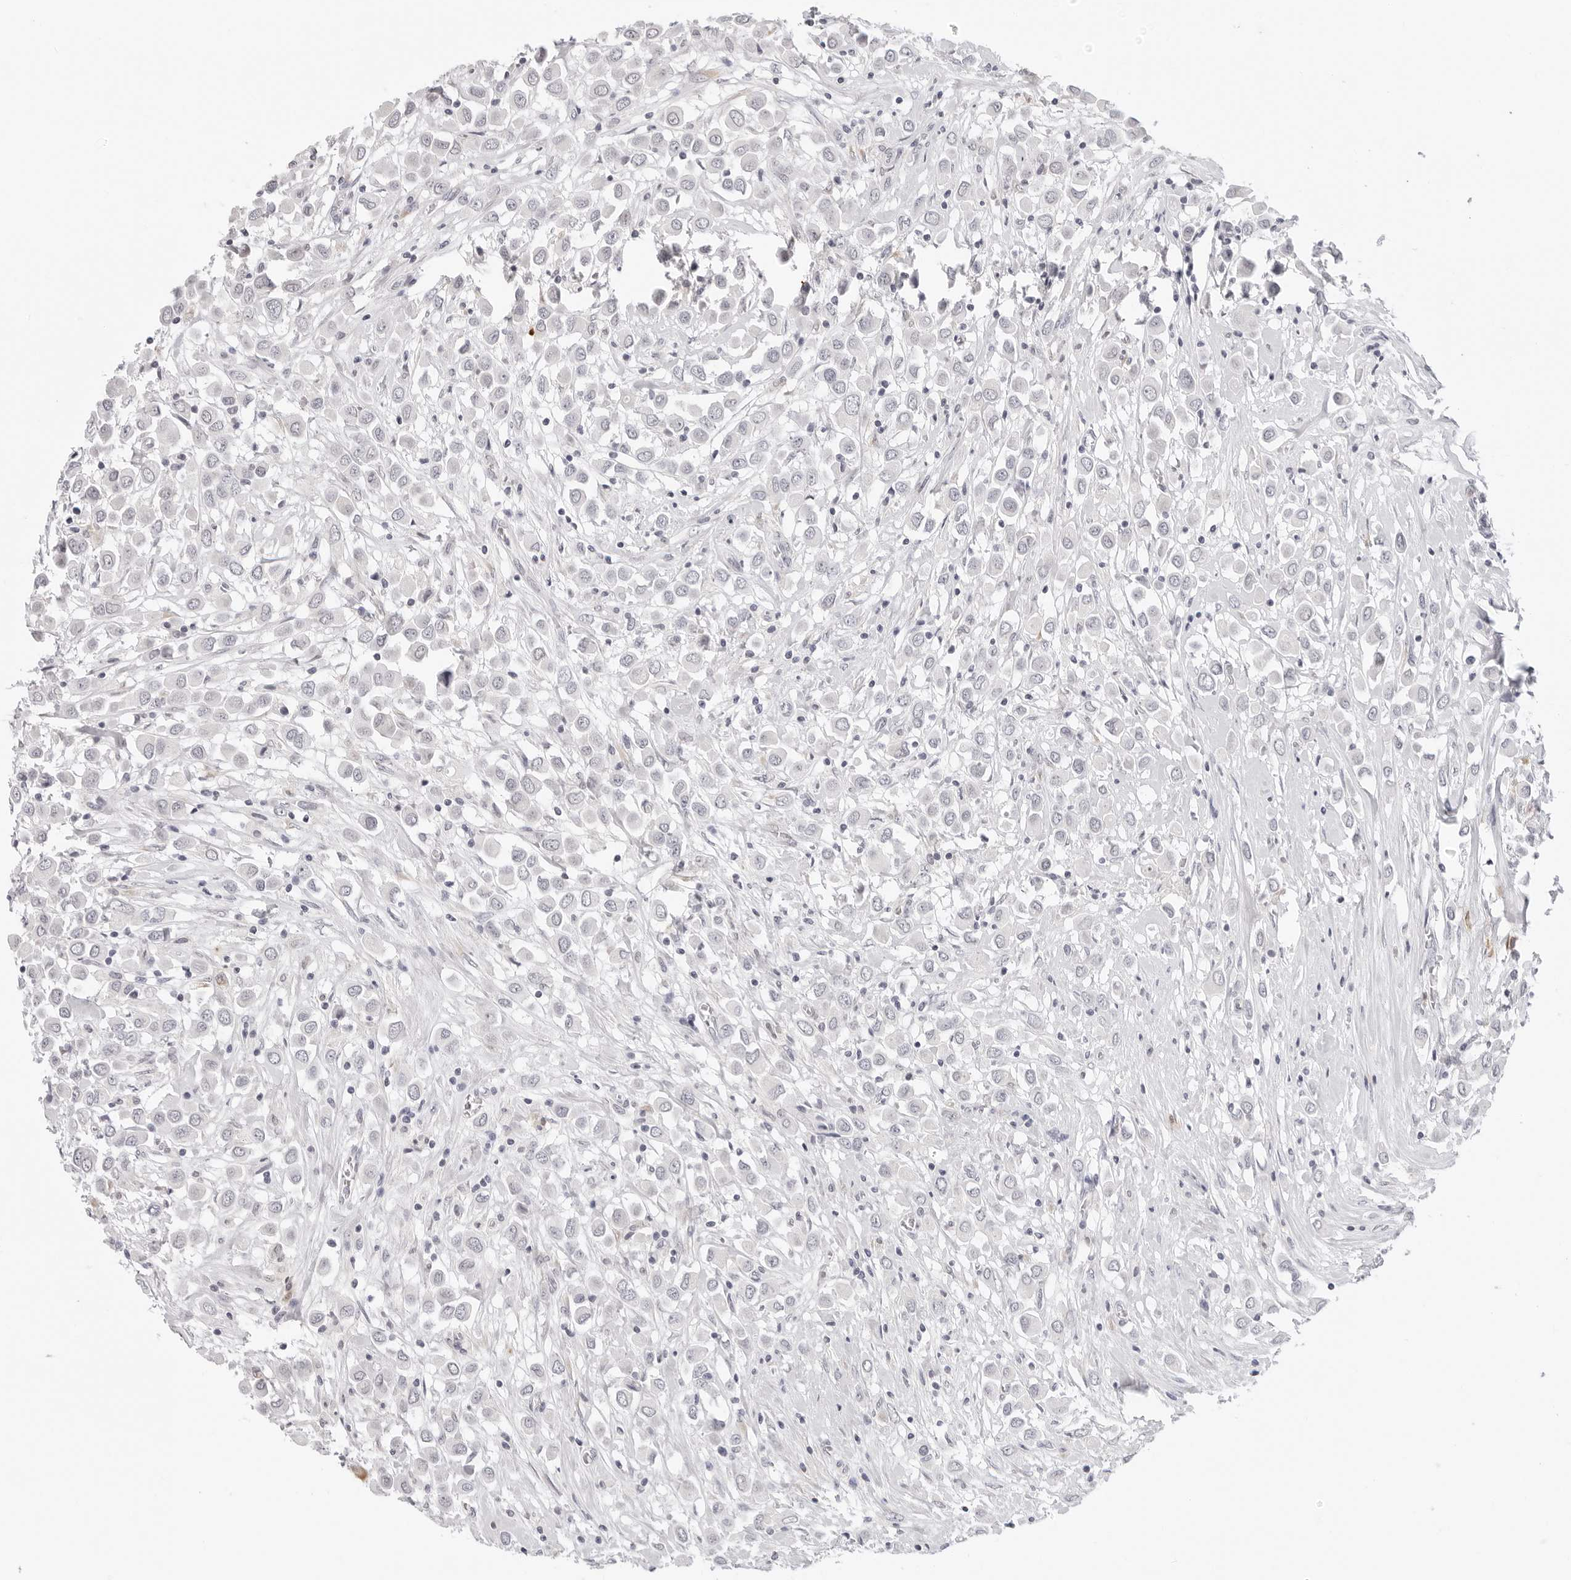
{"staining": {"intensity": "negative", "quantity": "none", "location": "none"}, "tissue": "breast cancer", "cell_type": "Tumor cells", "image_type": "cancer", "snomed": [{"axis": "morphology", "description": "Duct carcinoma"}, {"axis": "topography", "description": "Breast"}], "caption": "The photomicrograph demonstrates no significant staining in tumor cells of breast cancer (infiltrating ductal carcinoma).", "gene": "EDN2", "patient": {"sex": "female", "age": 61}}